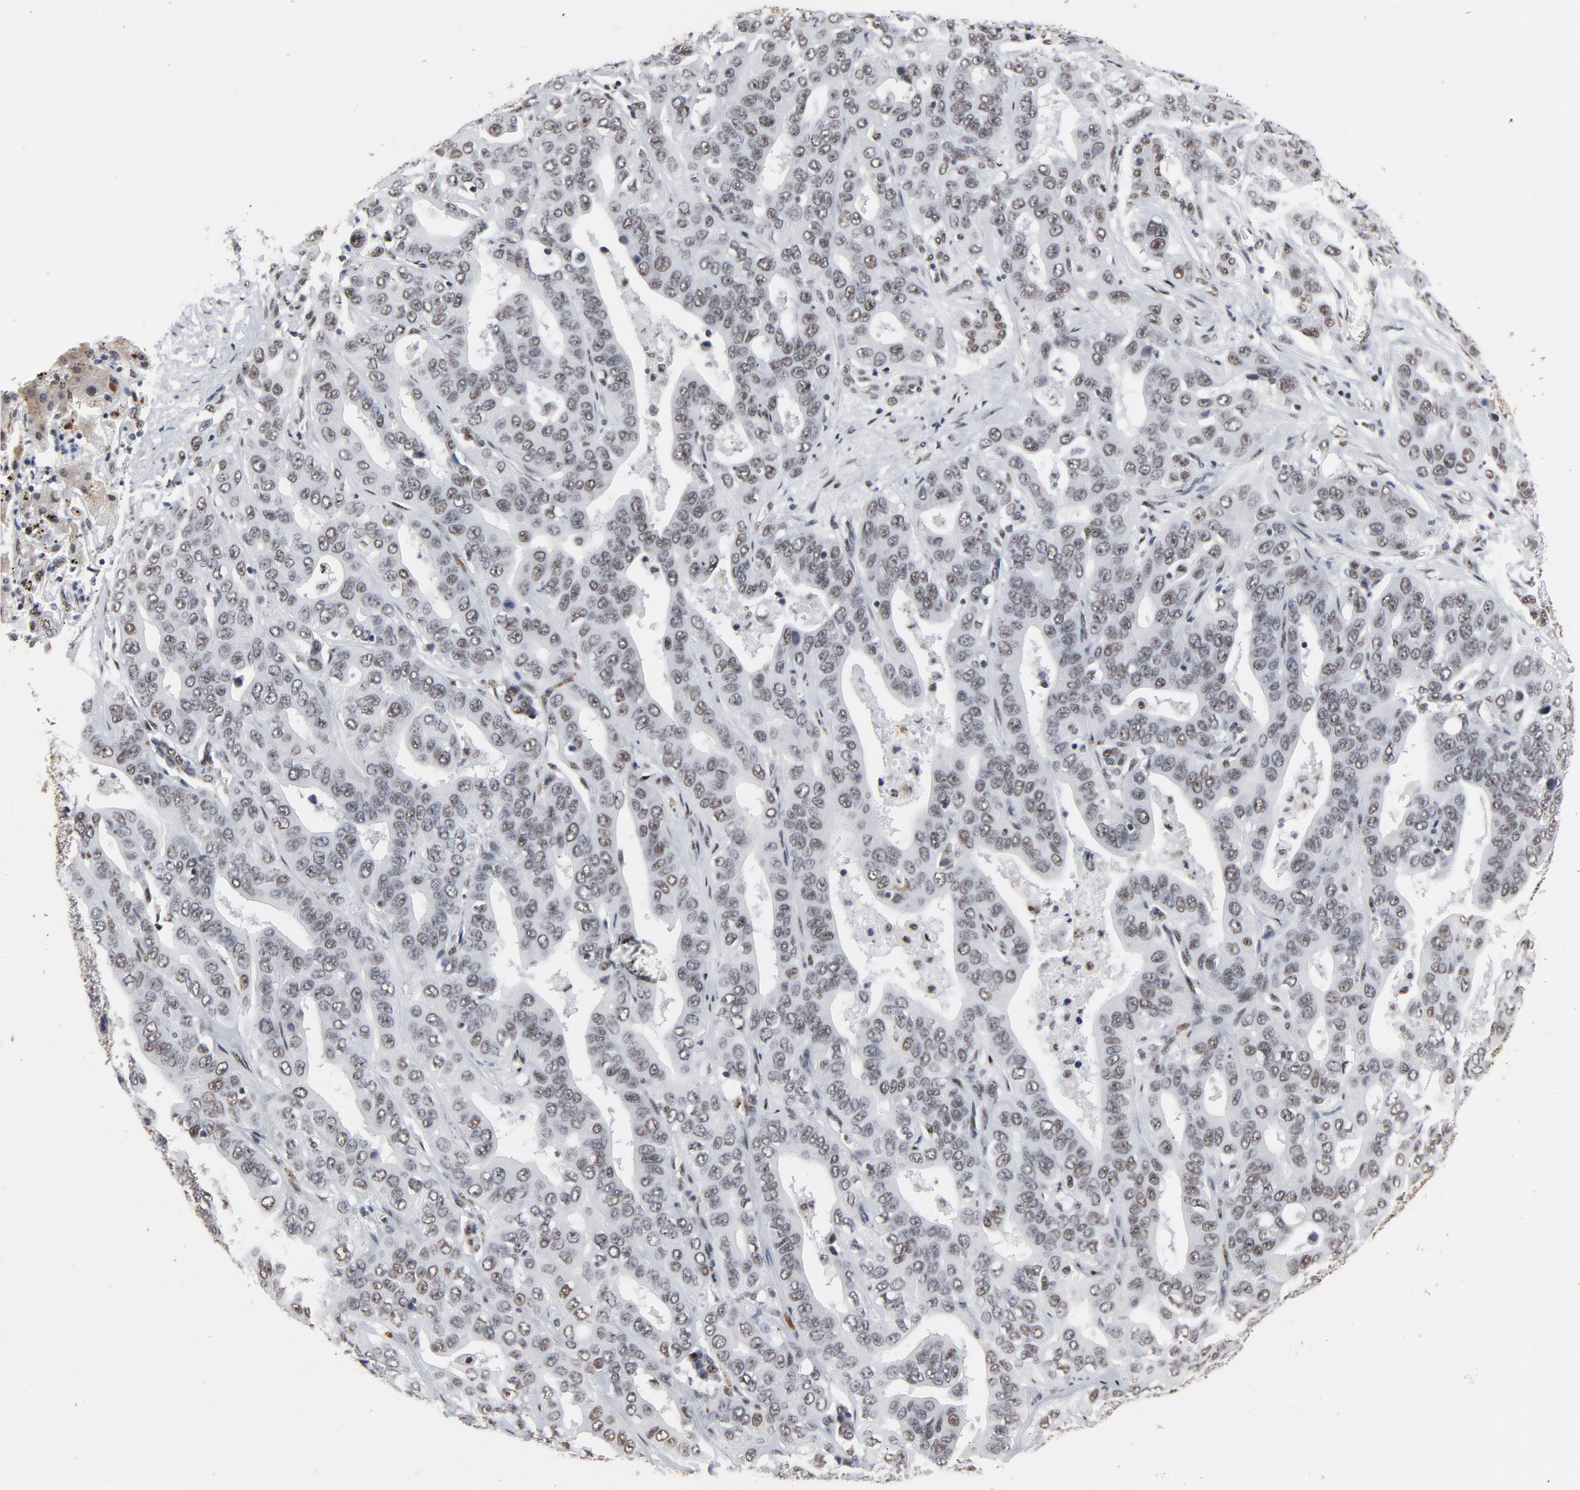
{"staining": {"intensity": "weak", "quantity": ">75%", "location": "nuclear"}, "tissue": "liver cancer", "cell_type": "Tumor cells", "image_type": "cancer", "snomed": [{"axis": "morphology", "description": "Cholangiocarcinoma"}, {"axis": "topography", "description": "Liver"}], "caption": "The histopathology image demonstrates staining of liver cancer (cholangiocarcinoma), revealing weak nuclear protein staining (brown color) within tumor cells. Using DAB (3,3'-diaminobenzidine) (brown) and hematoxylin (blue) stains, captured at high magnification using brightfield microscopy.", "gene": "MRE11", "patient": {"sex": "female", "age": 52}}